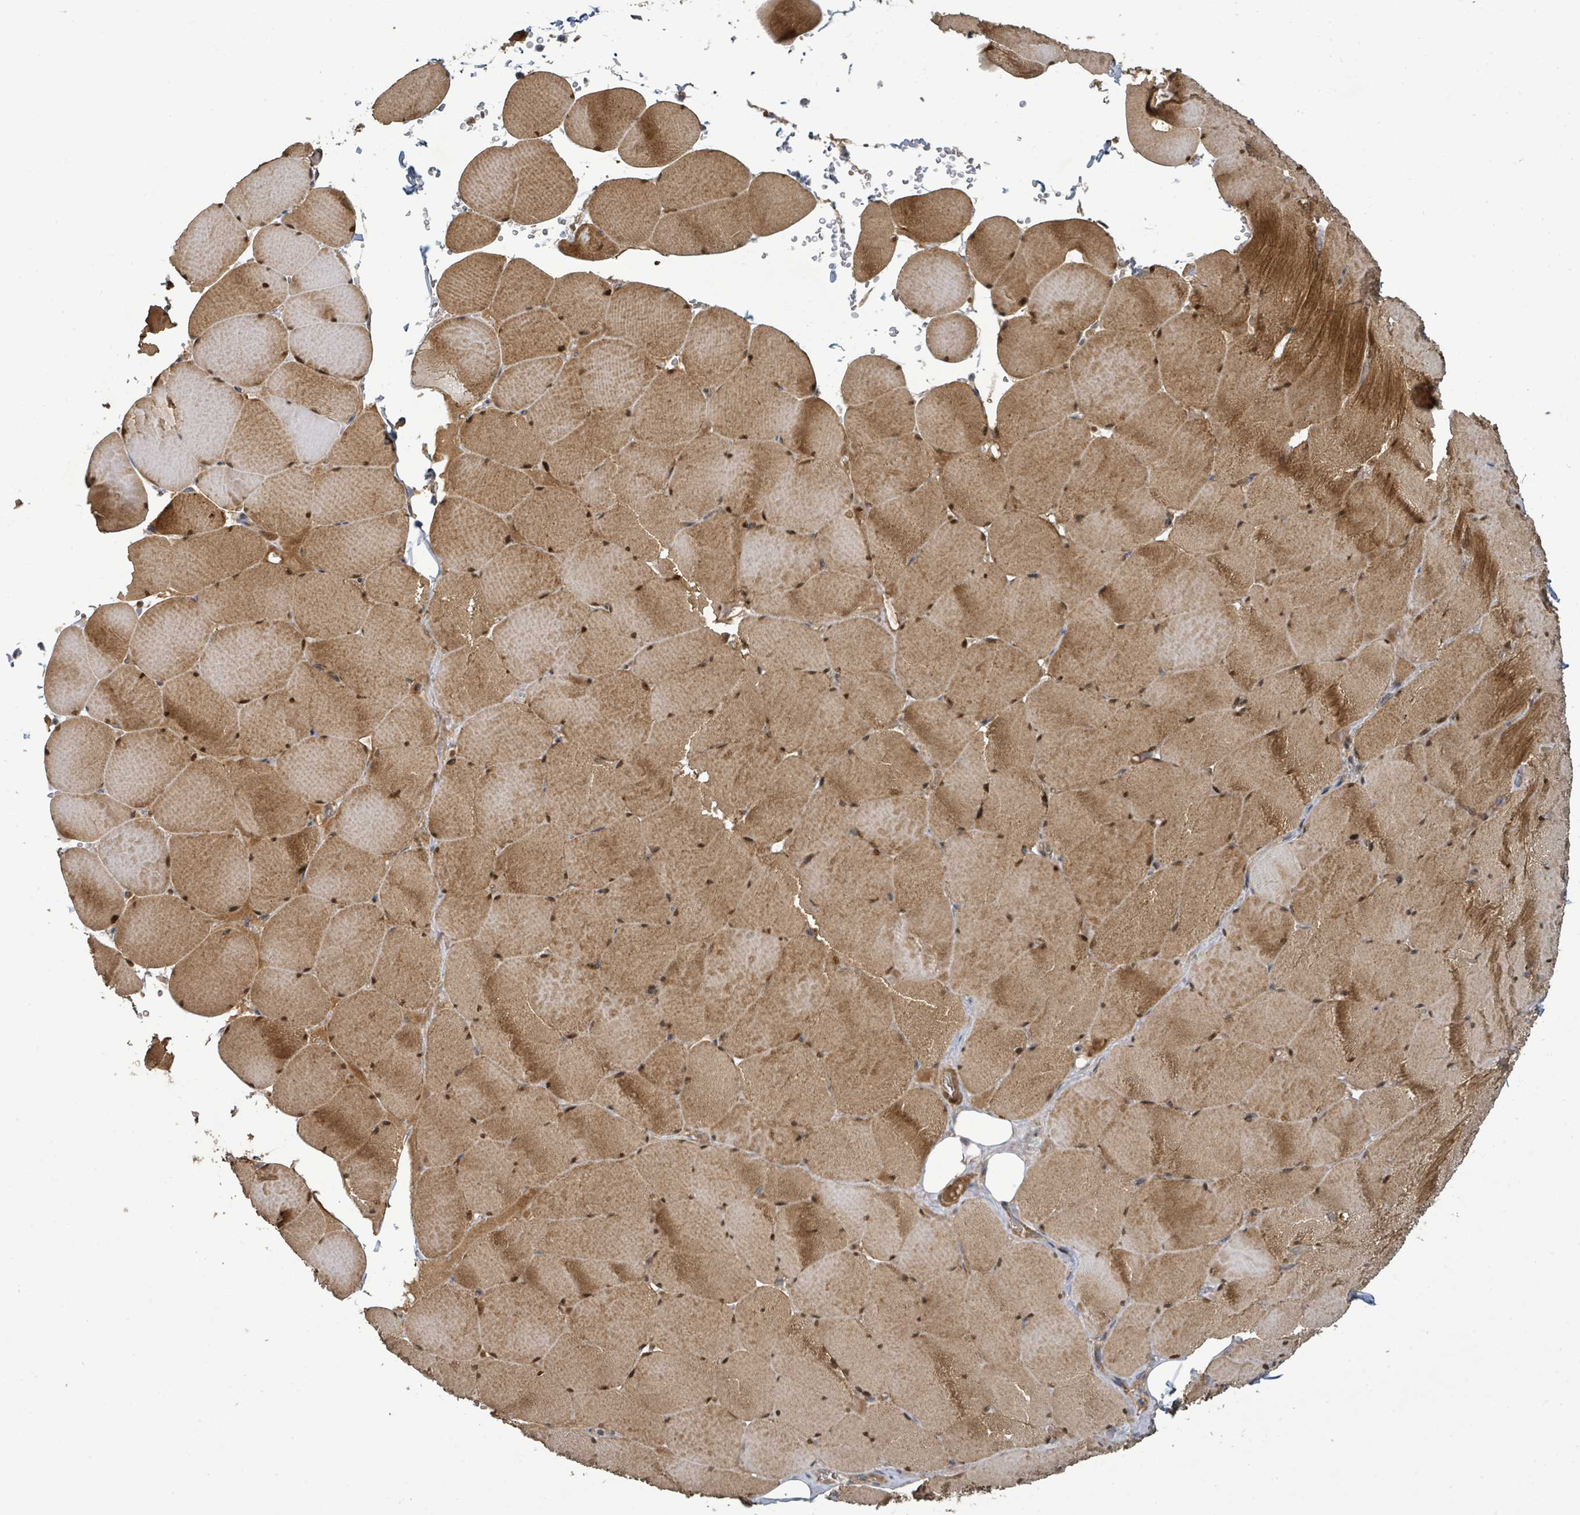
{"staining": {"intensity": "strong", "quantity": ">75%", "location": "cytoplasmic/membranous,nuclear"}, "tissue": "skeletal muscle", "cell_type": "Myocytes", "image_type": "normal", "snomed": [{"axis": "morphology", "description": "Normal tissue, NOS"}, {"axis": "topography", "description": "Skeletal muscle"}, {"axis": "topography", "description": "Head-Neck"}], "caption": "Strong cytoplasmic/membranous,nuclear positivity for a protein is appreciated in approximately >75% of myocytes of unremarkable skeletal muscle using immunohistochemistry (IHC).", "gene": "STARD4", "patient": {"sex": "male", "age": 66}}